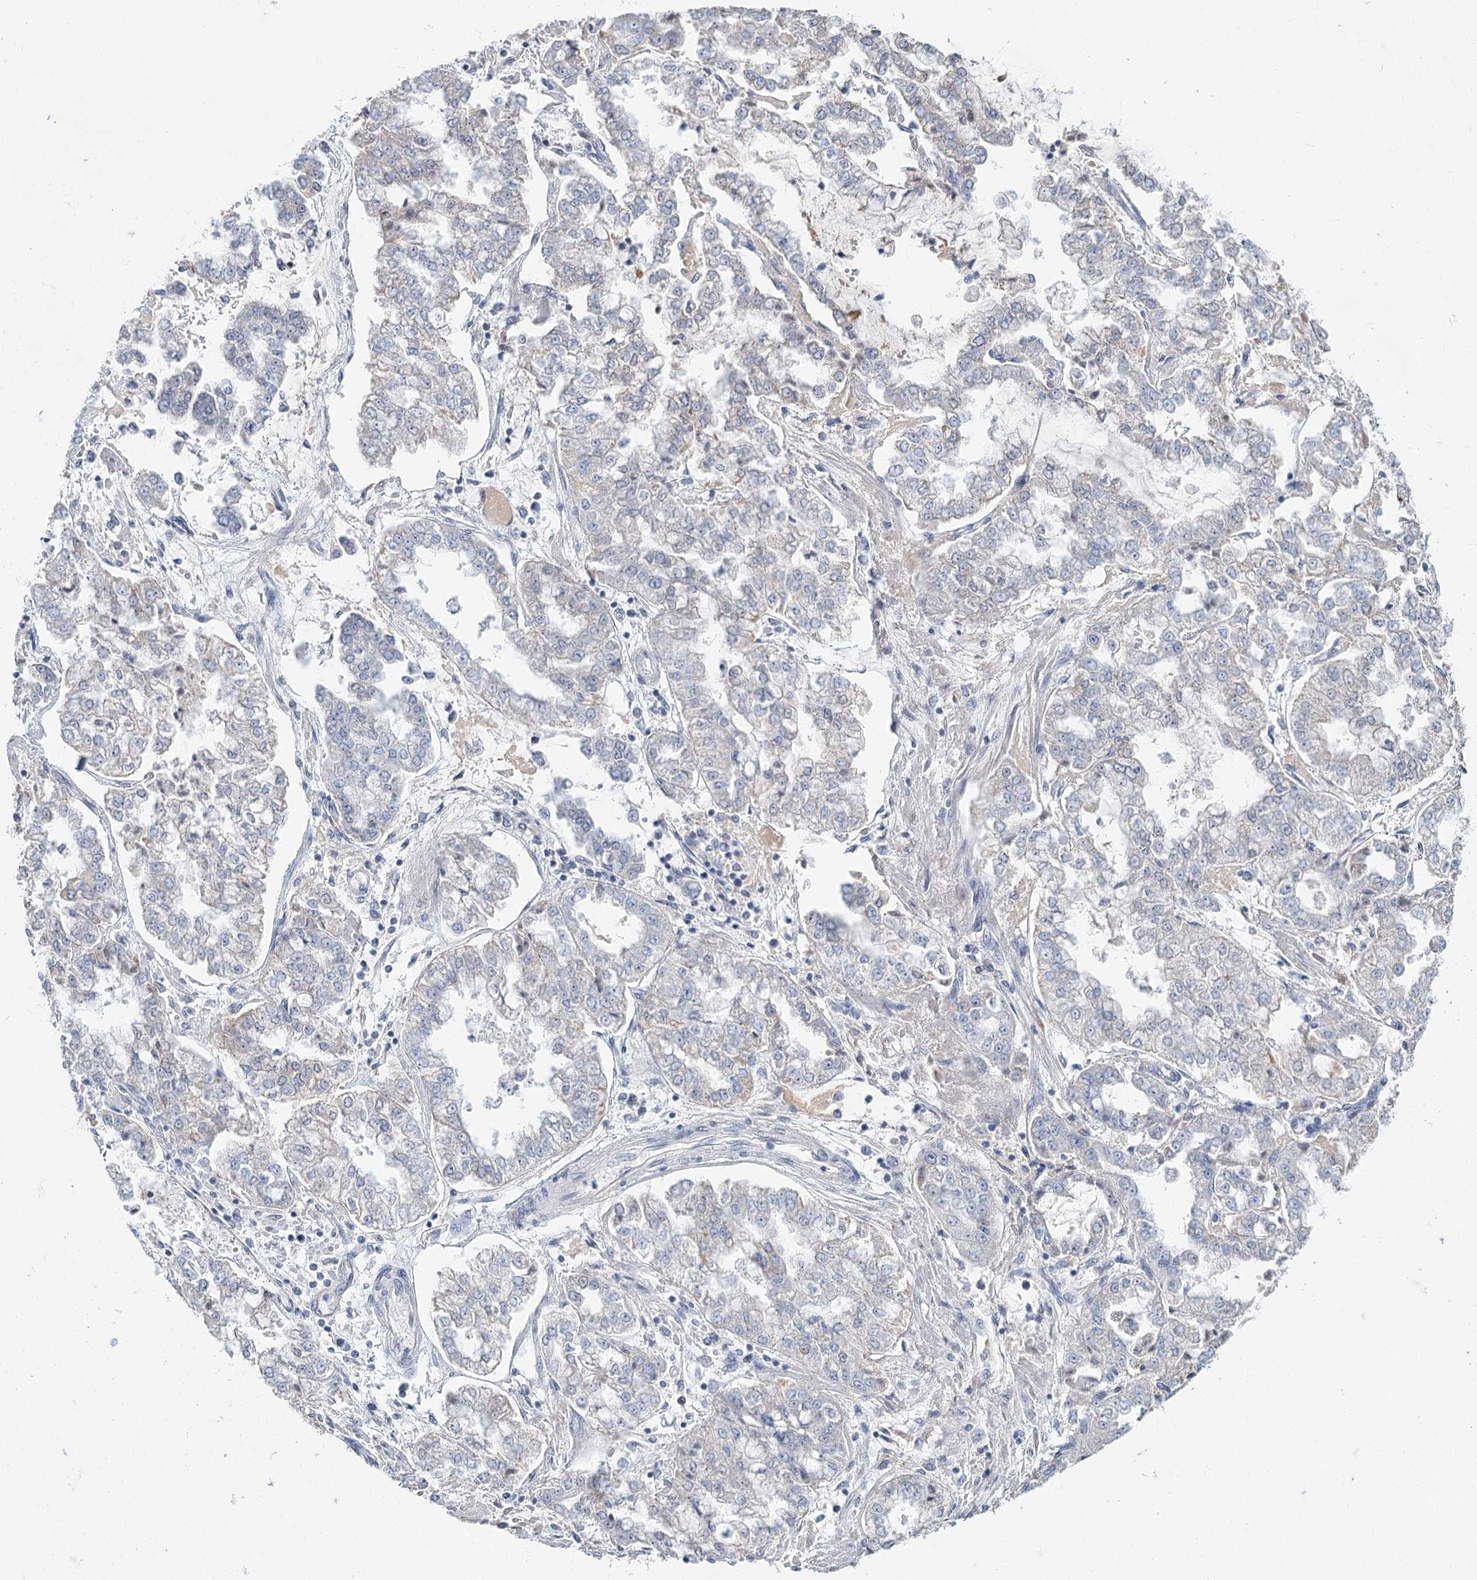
{"staining": {"intensity": "negative", "quantity": "none", "location": "none"}, "tissue": "stomach cancer", "cell_type": "Tumor cells", "image_type": "cancer", "snomed": [{"axis": "morphology", "description": "Adenocarcinoma, NOS"}, {"axis": "topography", "description": "Stomach"}], "caption": "Histopathology image shows no significant protein positivity in tumor cells of stomach cancer (adenocarcinoma).", "gene": "ARHGAP44", "patient": {"sex": "male", "age": 76}}